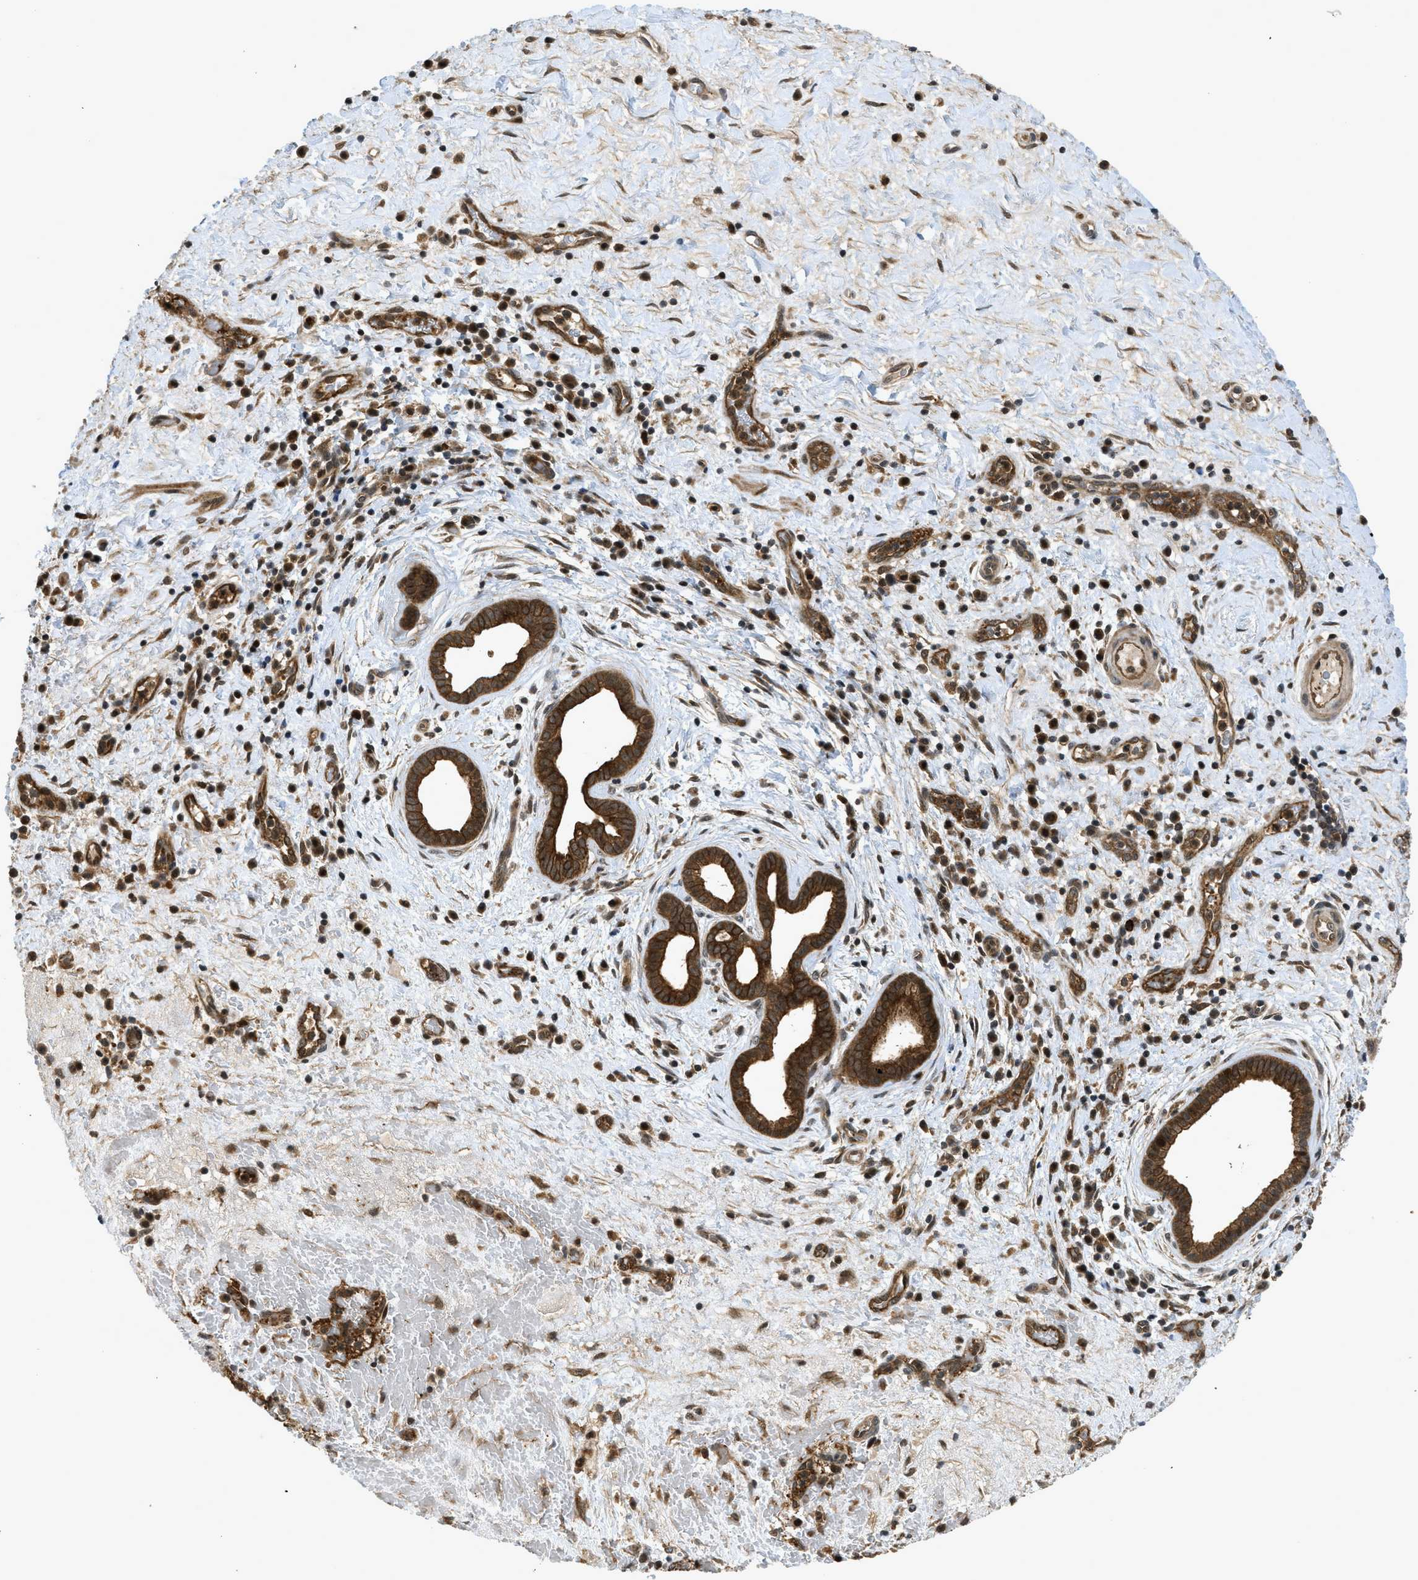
{"staining": {"intensity": "strong", "quantity": ">75%", "location": "cytoplasmic/membranous"}, "tissue": "liver cancer", "cell_type": "Tumor cells", "image_type": "cancer", "snomed": [{"axis": "morphology", "description": "Cholangiocarcinoma"}, {"axis": "topography", "description": "Liver"}], "caption": "Immunohistochemical staining of liver cancer (cholangiocarcinoma) shows high levels of strong cytoplasmic/membranous protein expression in about >75% of tumor cells. (Brightfield microscopy of DAB IHC at high magnification).", "gene": "DNAJC28", "patient": {"sex": "female", "age": 38}}